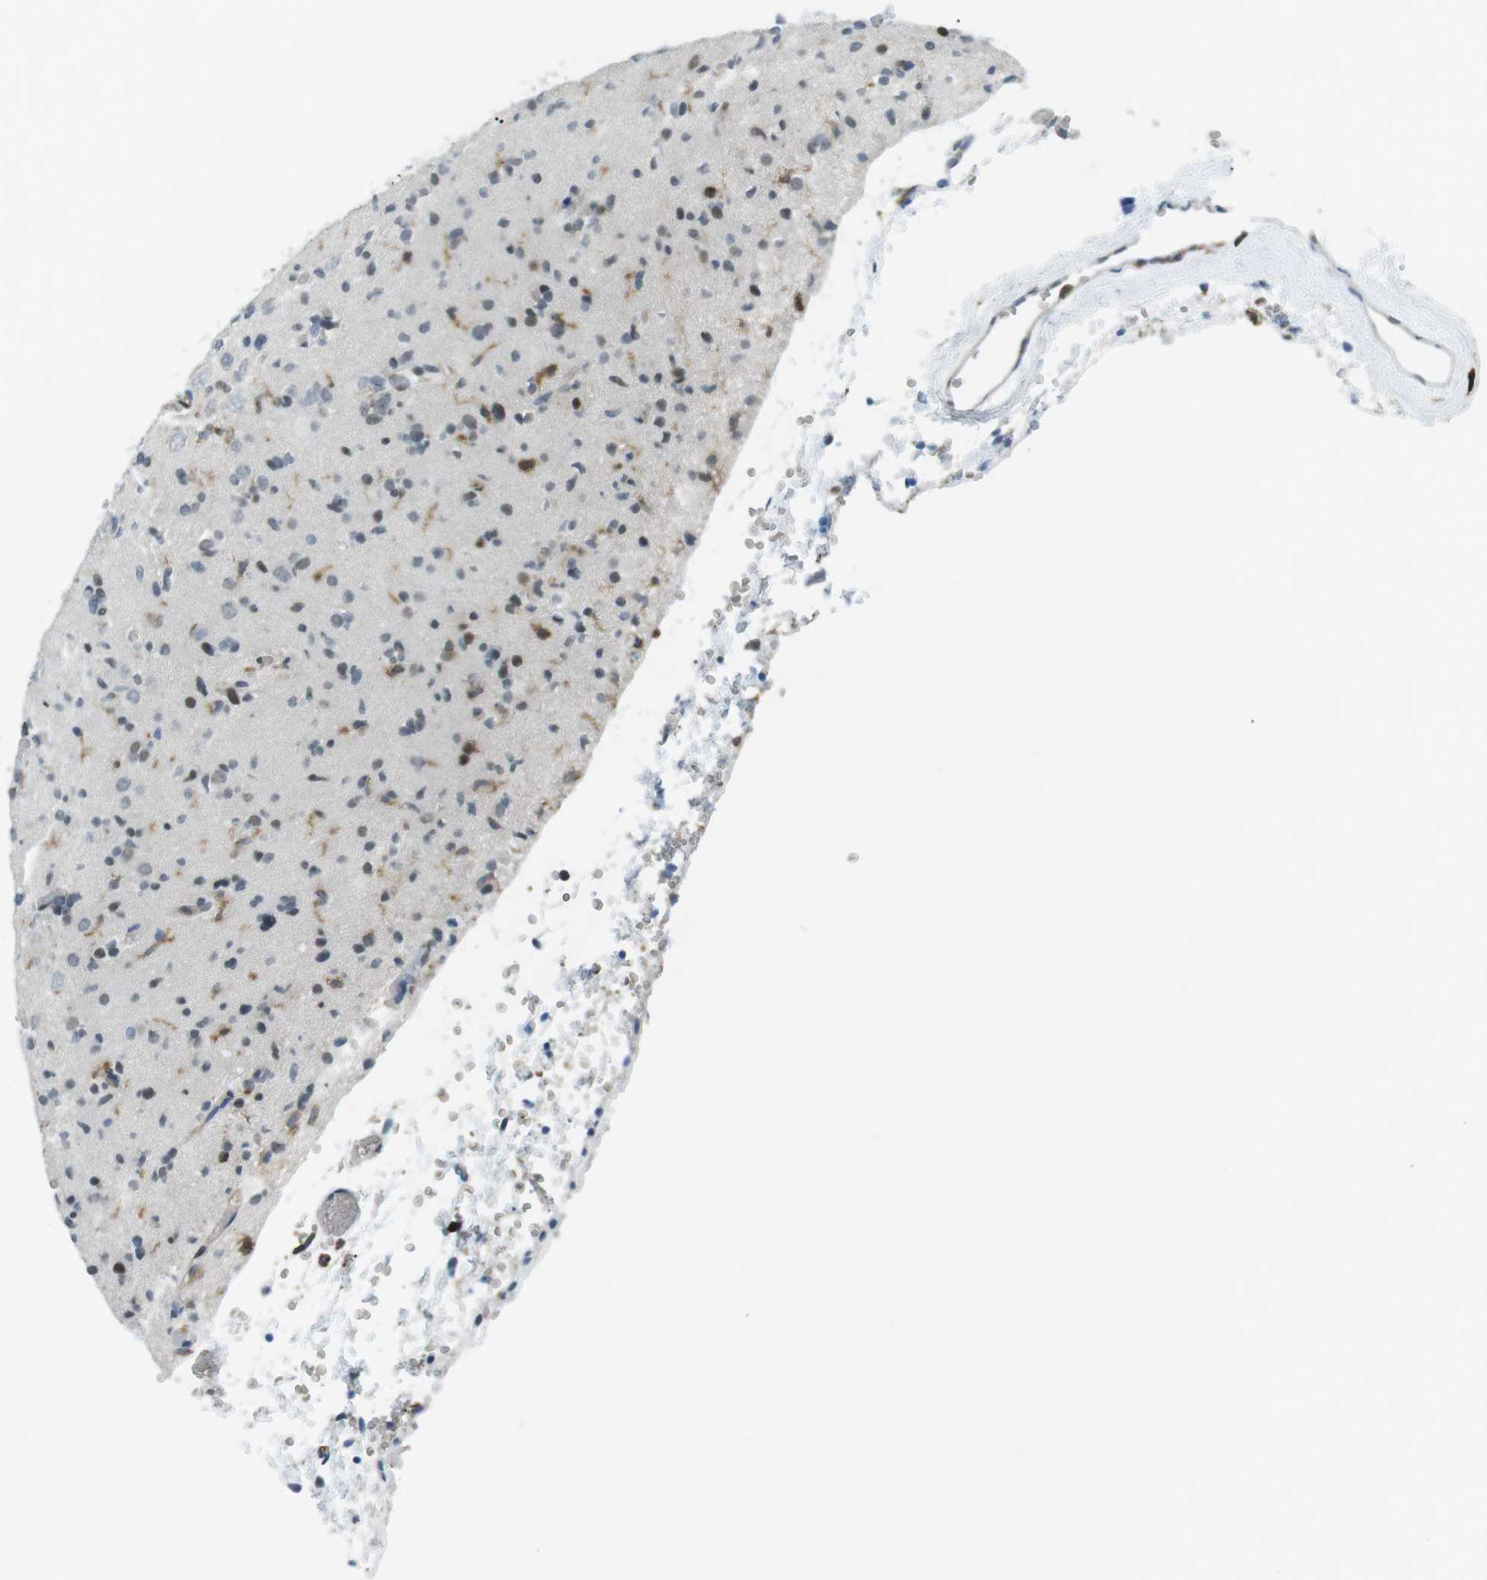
{"staining": {"intensity": "weak", "quantity": "<25%", "location": "nuclear"}, "tissue": "glioma", "cell_type": "Tumor cells", "image_type": "cancer", "snomed": [{"axis": "morphology", "description": "Glioma, malignant, Low grade"}, {"axis": "topography", "description": "Brain"}], "caption": "IHC of glioma exhibits no positivity in tumor cells.", "gene": "STK10", "patient": {"sex": "female", "age": 22}}